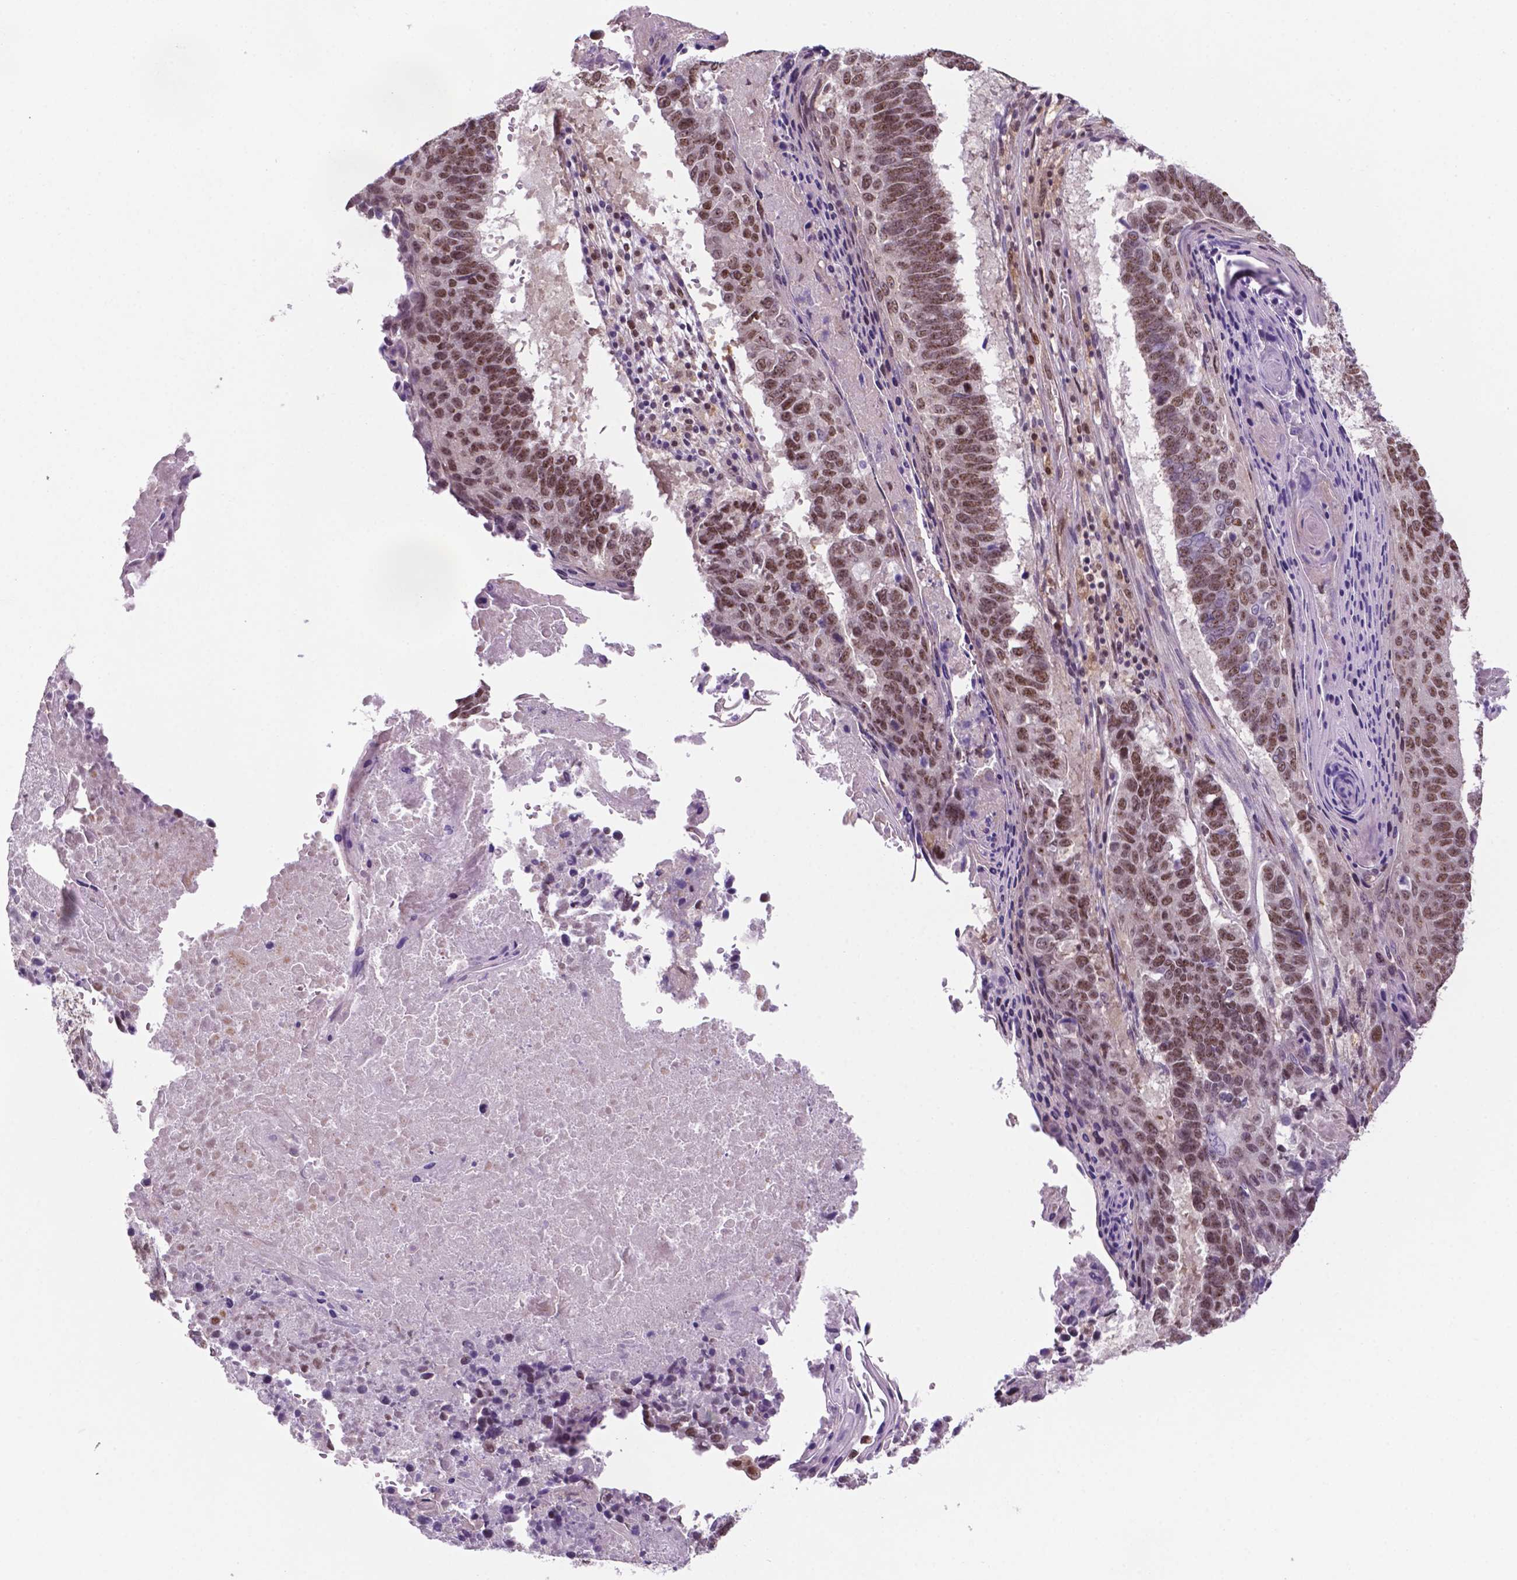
{"staining": {"intensity": "moderate", "quantity": ">75%", "location": "nuclear"}, "tissue": "lung cancer", "cell_type": "Tumor cells", "image_type": "cancer", "snomed": [{"axis": "morphology", "description": "Squamous cell carcinoma, NOS"}, {"axis": "topography", "description": "Lung"}], "caption": "Immunohistochemical staining of lung squamous cell carcinoma displays medium levels of moderate nuclear protein positivity in approximately >75% of tumor cells.", "gene": "PER2", "patient": {"sex": "male", "age": 73}}